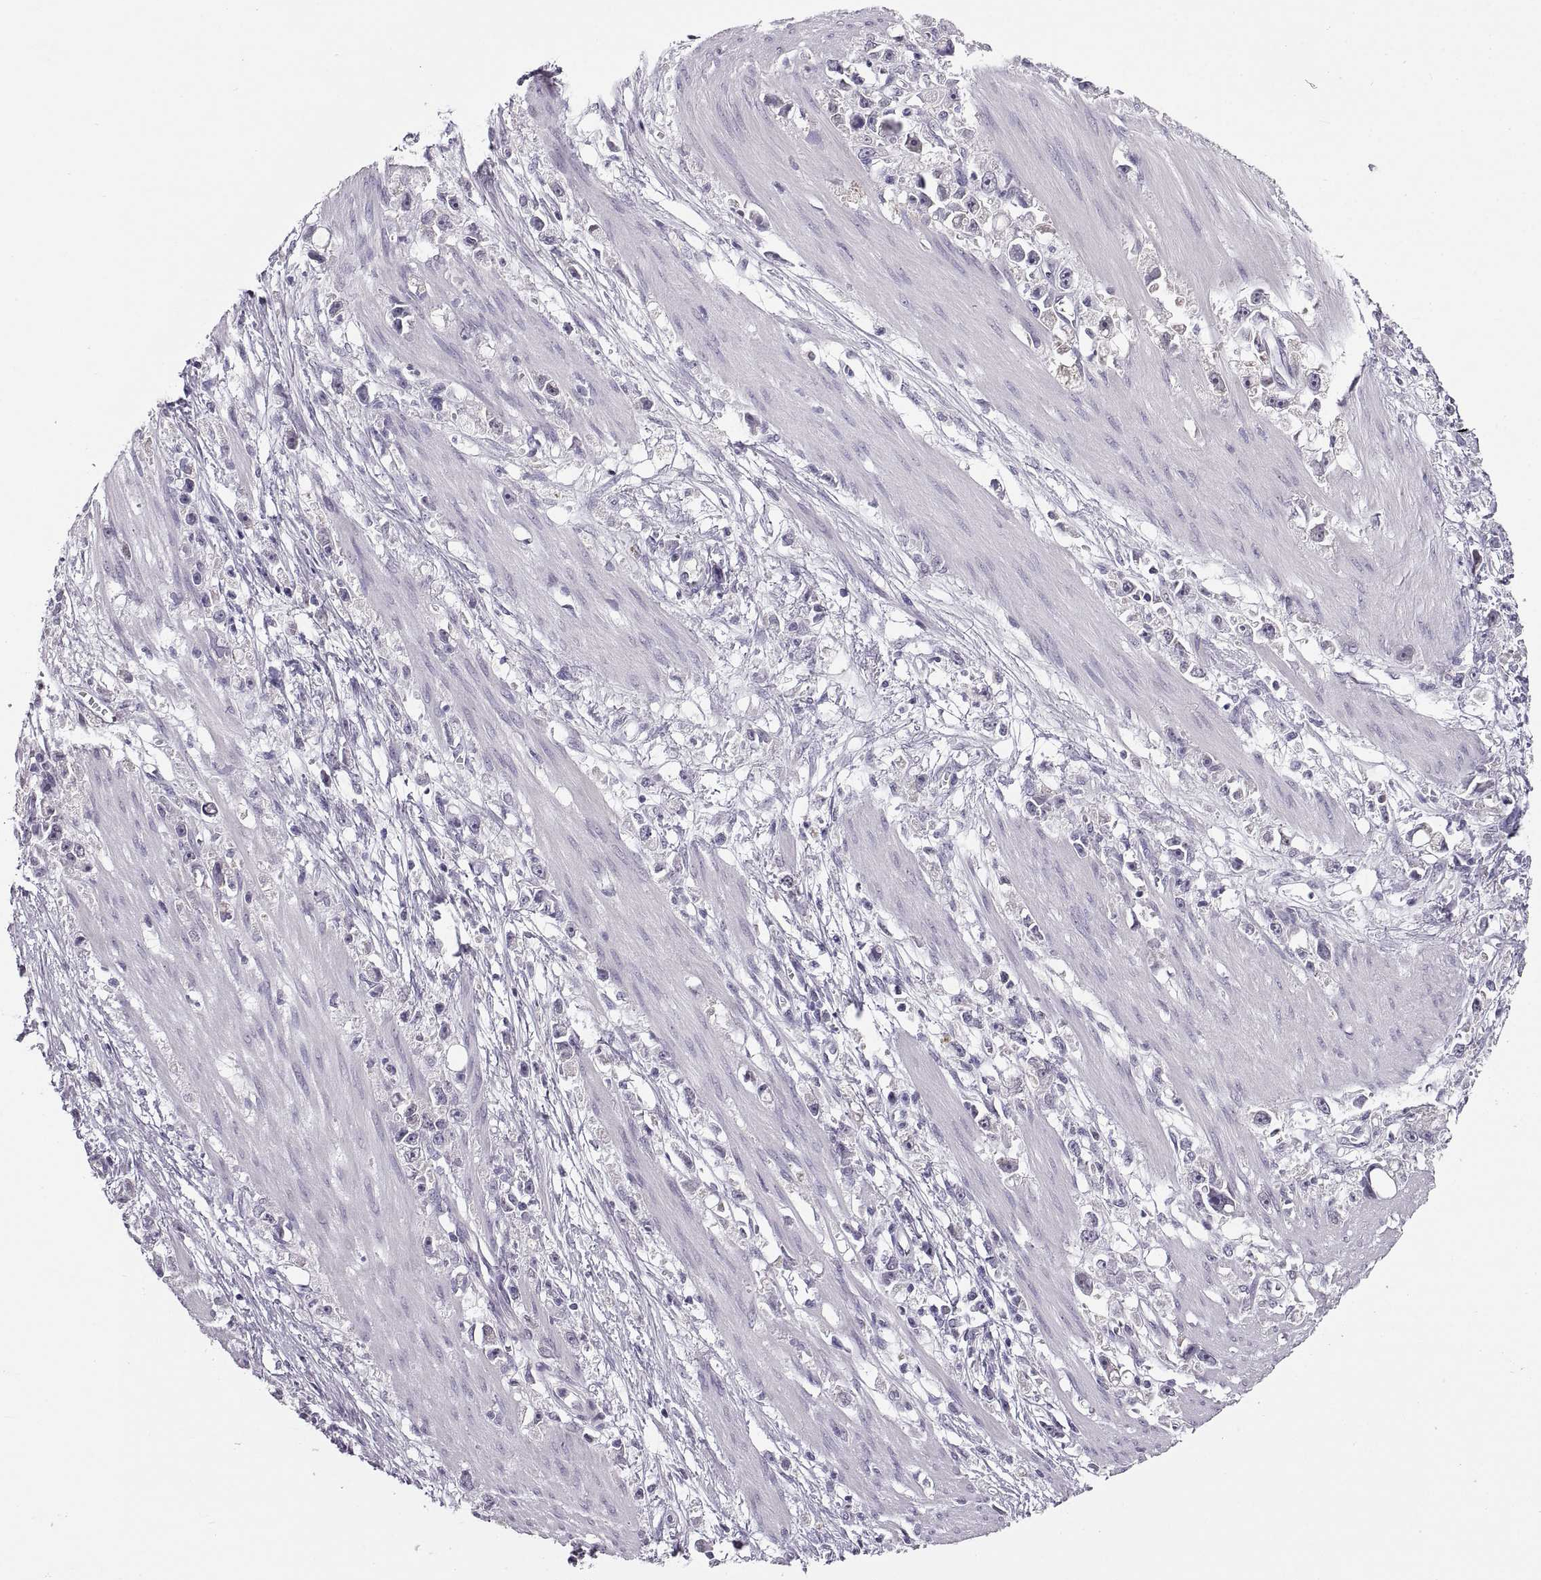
{"staining": {"intensity": "negative", "quantity": "none", "location": "none"}, "tissue": "stomach cancer", "cell_type": "Tumor cells", "image_type": "cancer", "snomed": [{"axis": "morphology", "description": "Adenocarcinoma, NOS"}, {"axis": "topography", "description": "Stomach"}], "caption": "Immunohistochemistry micrograph of human stomach adenocarcinoma stained for a protein (brown), which displays no positivity in tumor cells.", "gene": "MAGEB18", "patient": {"sex": "female", "age": 59}}